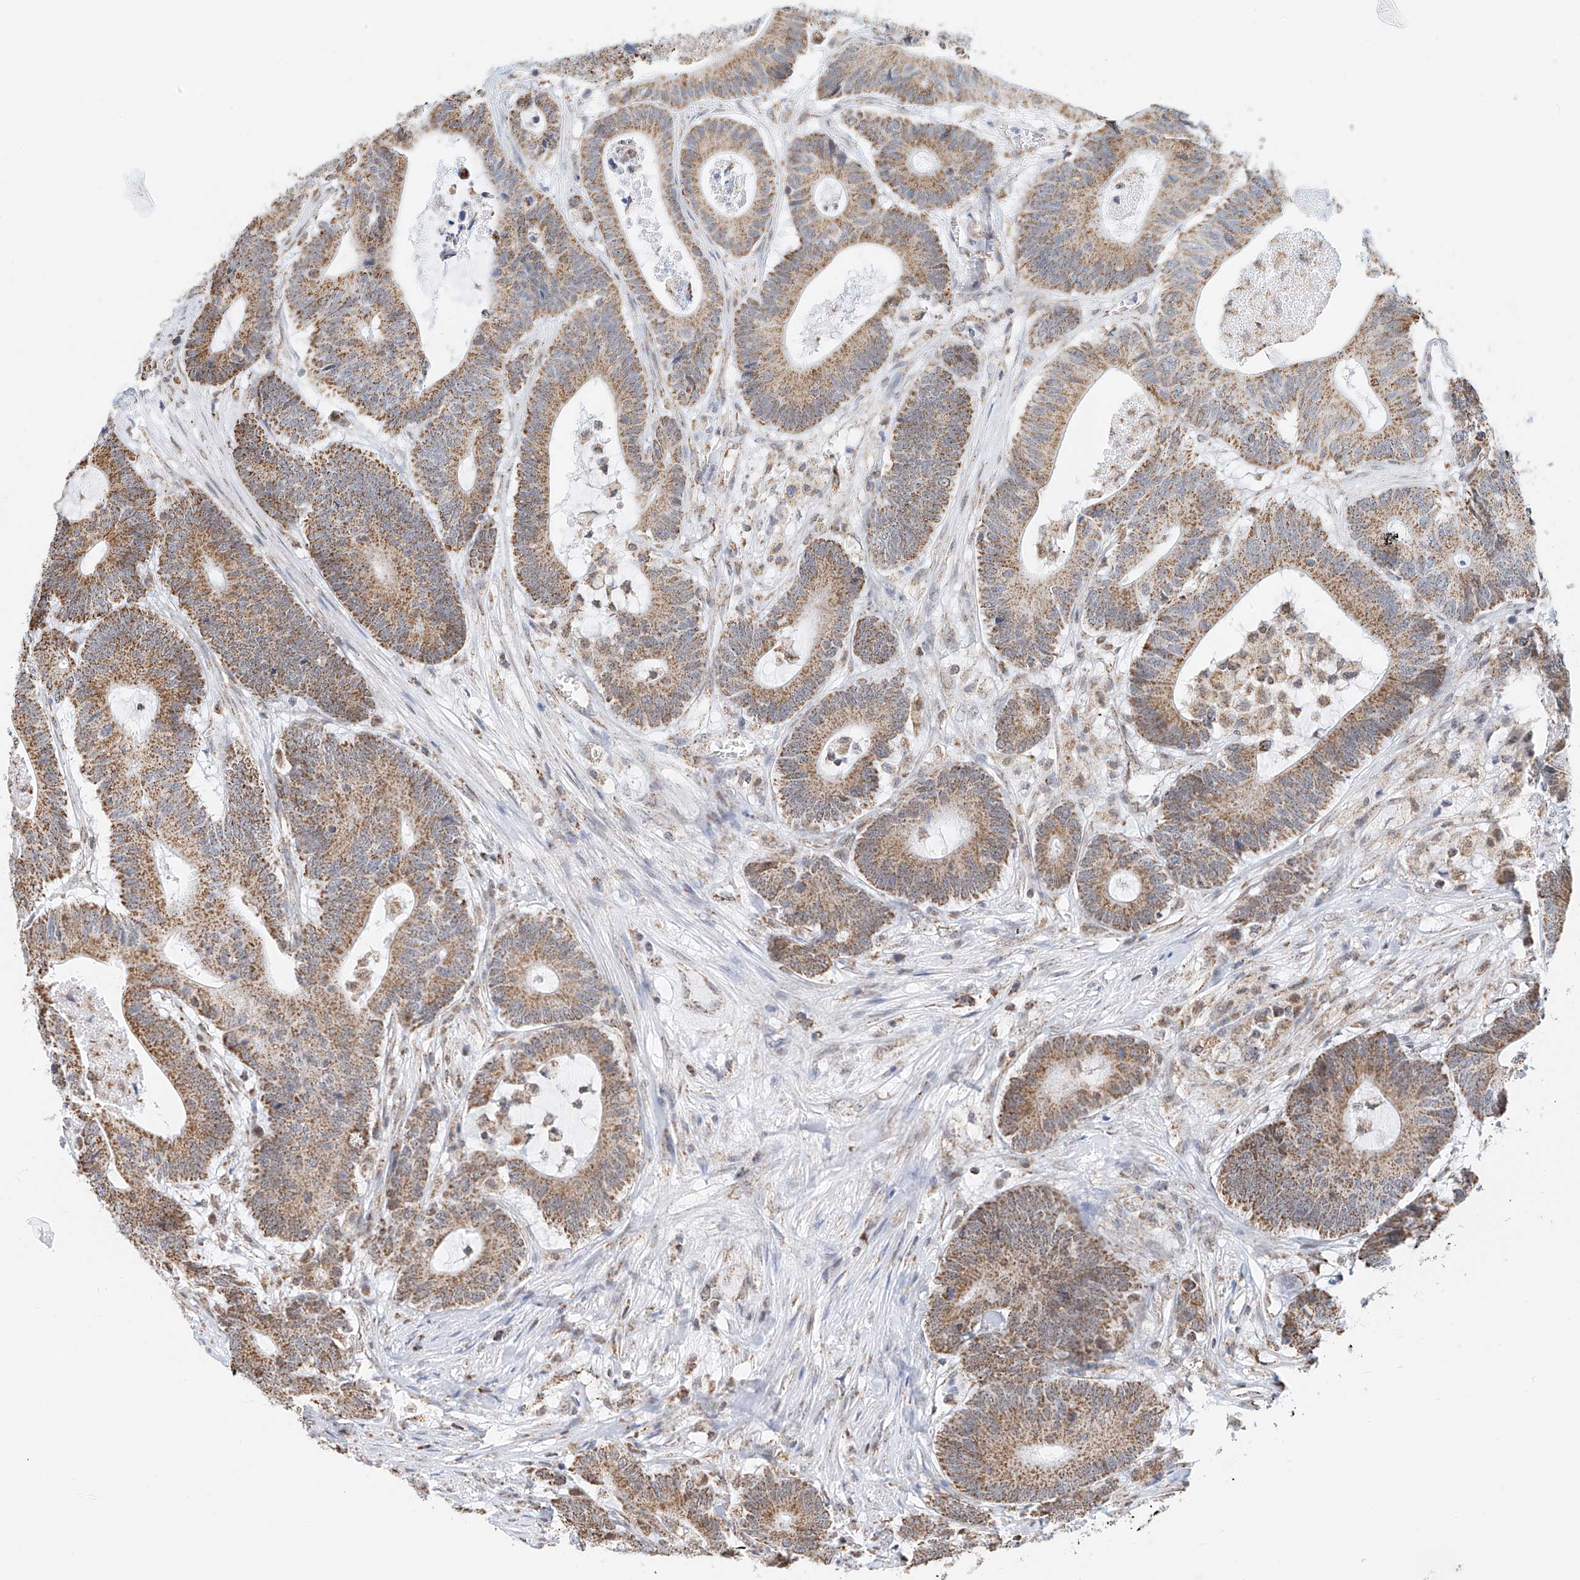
{"staining": {"intensity": "moderate", "quantity": ">75%", "location": "cytoplasmic/membranous"}, "tissue": "colorectal cancer", "cell_type": "Tumor cells", "image_type": "cancer", "snomed": [{"axis": "morphology", "description": "Adenocarcinoma, NOS"}, {"axis": "topography", "description": "Colon"}], "caption": "Adenocarcinoma (colorectal) tissue demonstrates moderate cytoplasmic/membranous positivity in approximately >75% of tumor cells (IHC, brightfield microscopy, high magnification).", "gene": "NALCN", "patient": {"sex": "female", "age": 84}}